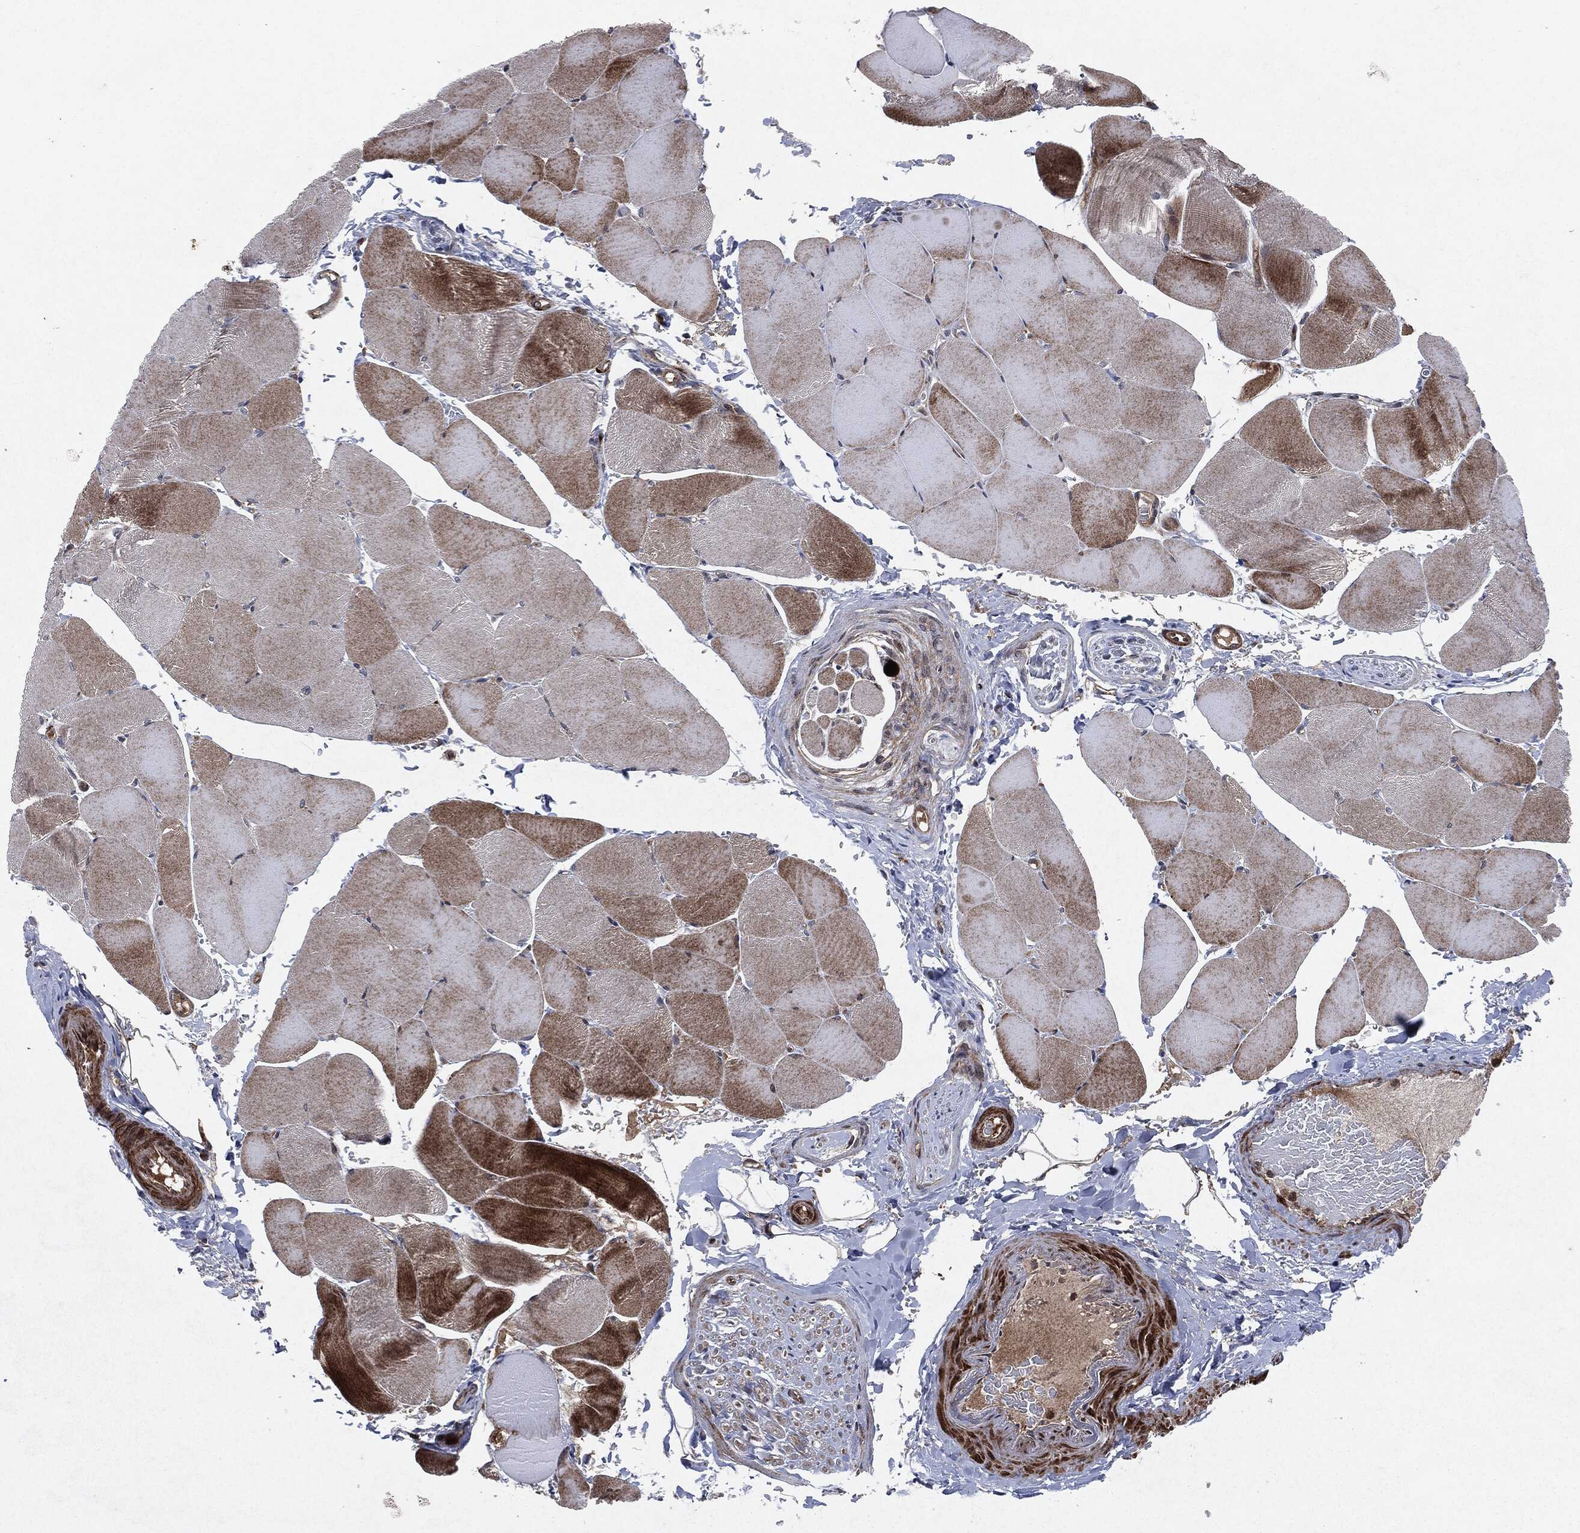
{"staining": {"intensity": "strong", "quantity": "25%-75%", "location": "cytoplasmic/membranous"}, "tissue": "skeletal muscle", "cell_type": "Myocytes", "image_type": "normal", "snomed": [{"axis": "morphology", "description": "Normal tissue, NOS"}, {"axis": "topography", "description": "Skeletal muscle"}], "caption": "Normal skeletal muscle exhibits strong cytoplasmic/membranous expression in approximately 25%-75% of myocytes.", "gene": "RAF1", "patient": {"sex": "female", "age": 37}}